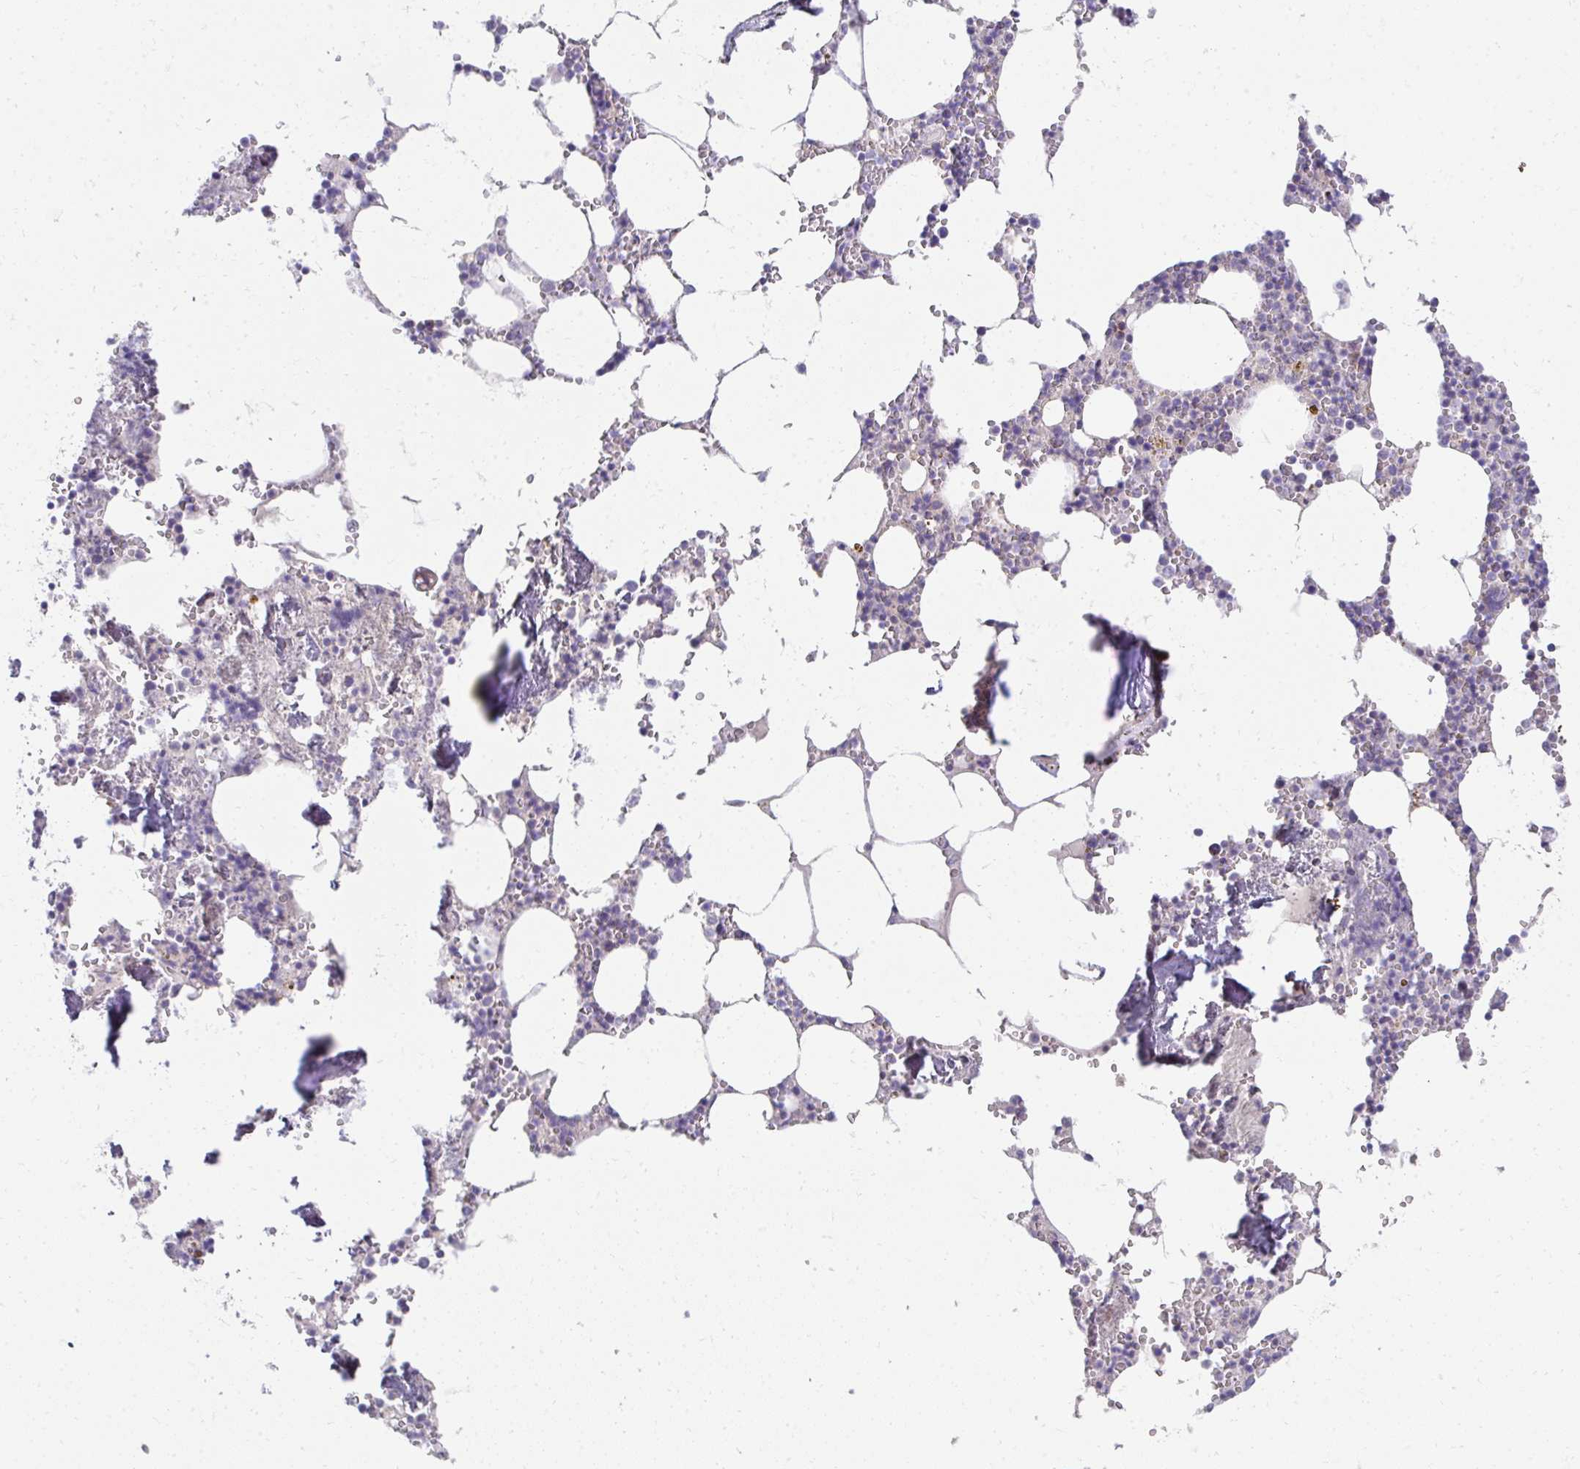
{"staining": {"intensity": "moderate", "quantity": "<25%", "location": "cytoplasmic/membranous"}, "tissue": "bone marrow", "cell_type": "Hematopoietic cells", "image_type": "normal", "snomed": [{"axis": "morphology", "description": "Normal tissue, NOS"}, {"axis": "topography", "description": "Bone marrow"}], "caption": "A micrograph showing moderate cytoplasmic/membranous staining in approximately <25% of hematopoietic cells in unremarkable bone marrow, as visualized by brown immunohistochemical staining.", "gene": "PRRG3", "patient": {"sex": "male", "age": 54}}